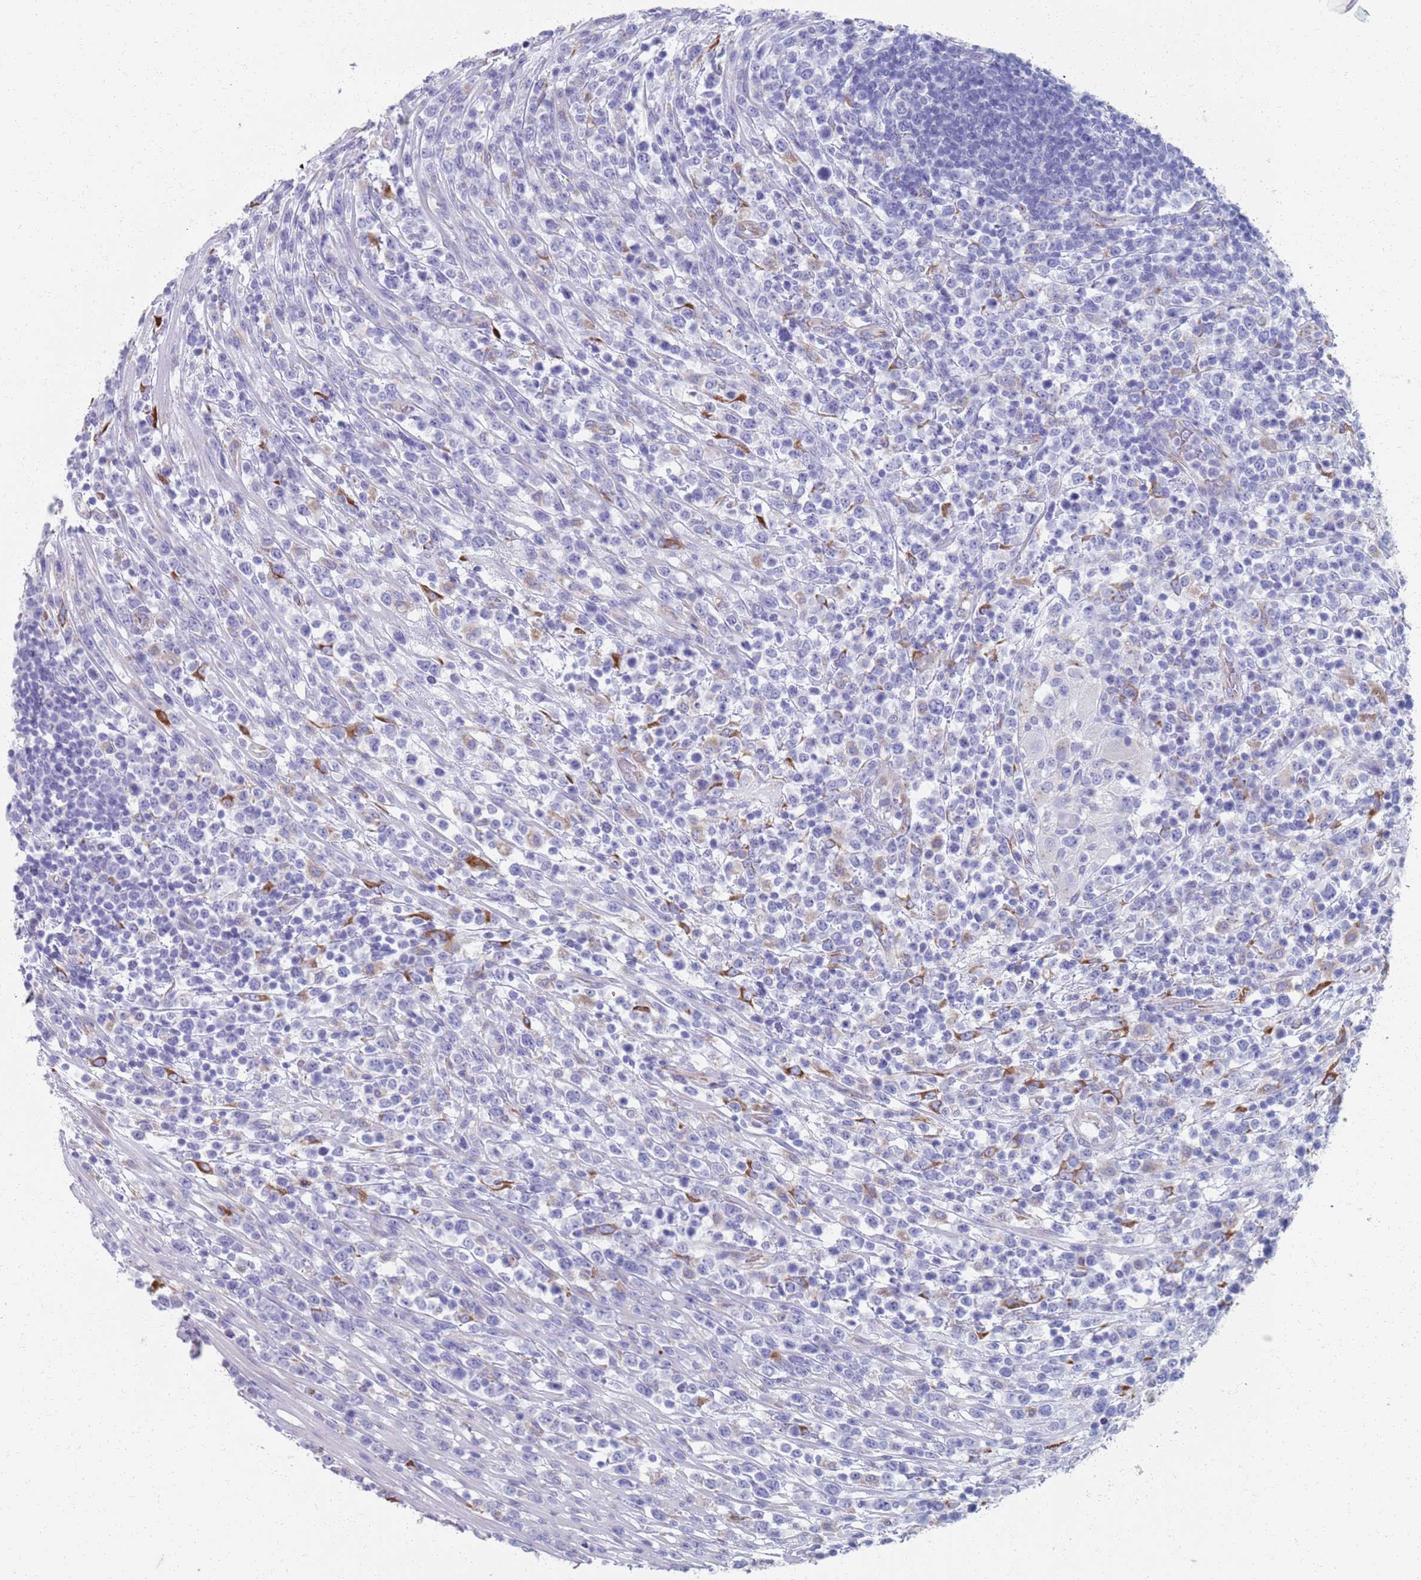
{"staining": {"intensity": "negative", "quantity": "none", "location": "none"}, "tissue": "lymphoma", "cell_type": "Tumor cells", "image_type": "cancer", "snomed": [{"axis": "morphology", "description": "Malignant lymphoma, non-Hodgkin's type, High grade"}, {"axis": "topography", "description": "Colon"}], "caption": "An IHC micrograph of high-grade malignant lymphoma, non-Hodgkin's type is shown. There is no staining in tumor cells of high-grade malignant lymphoma, non-Hodgkin's type.", "gene": "PLOD1", "patient": {"sex": "female", "age": 53}}